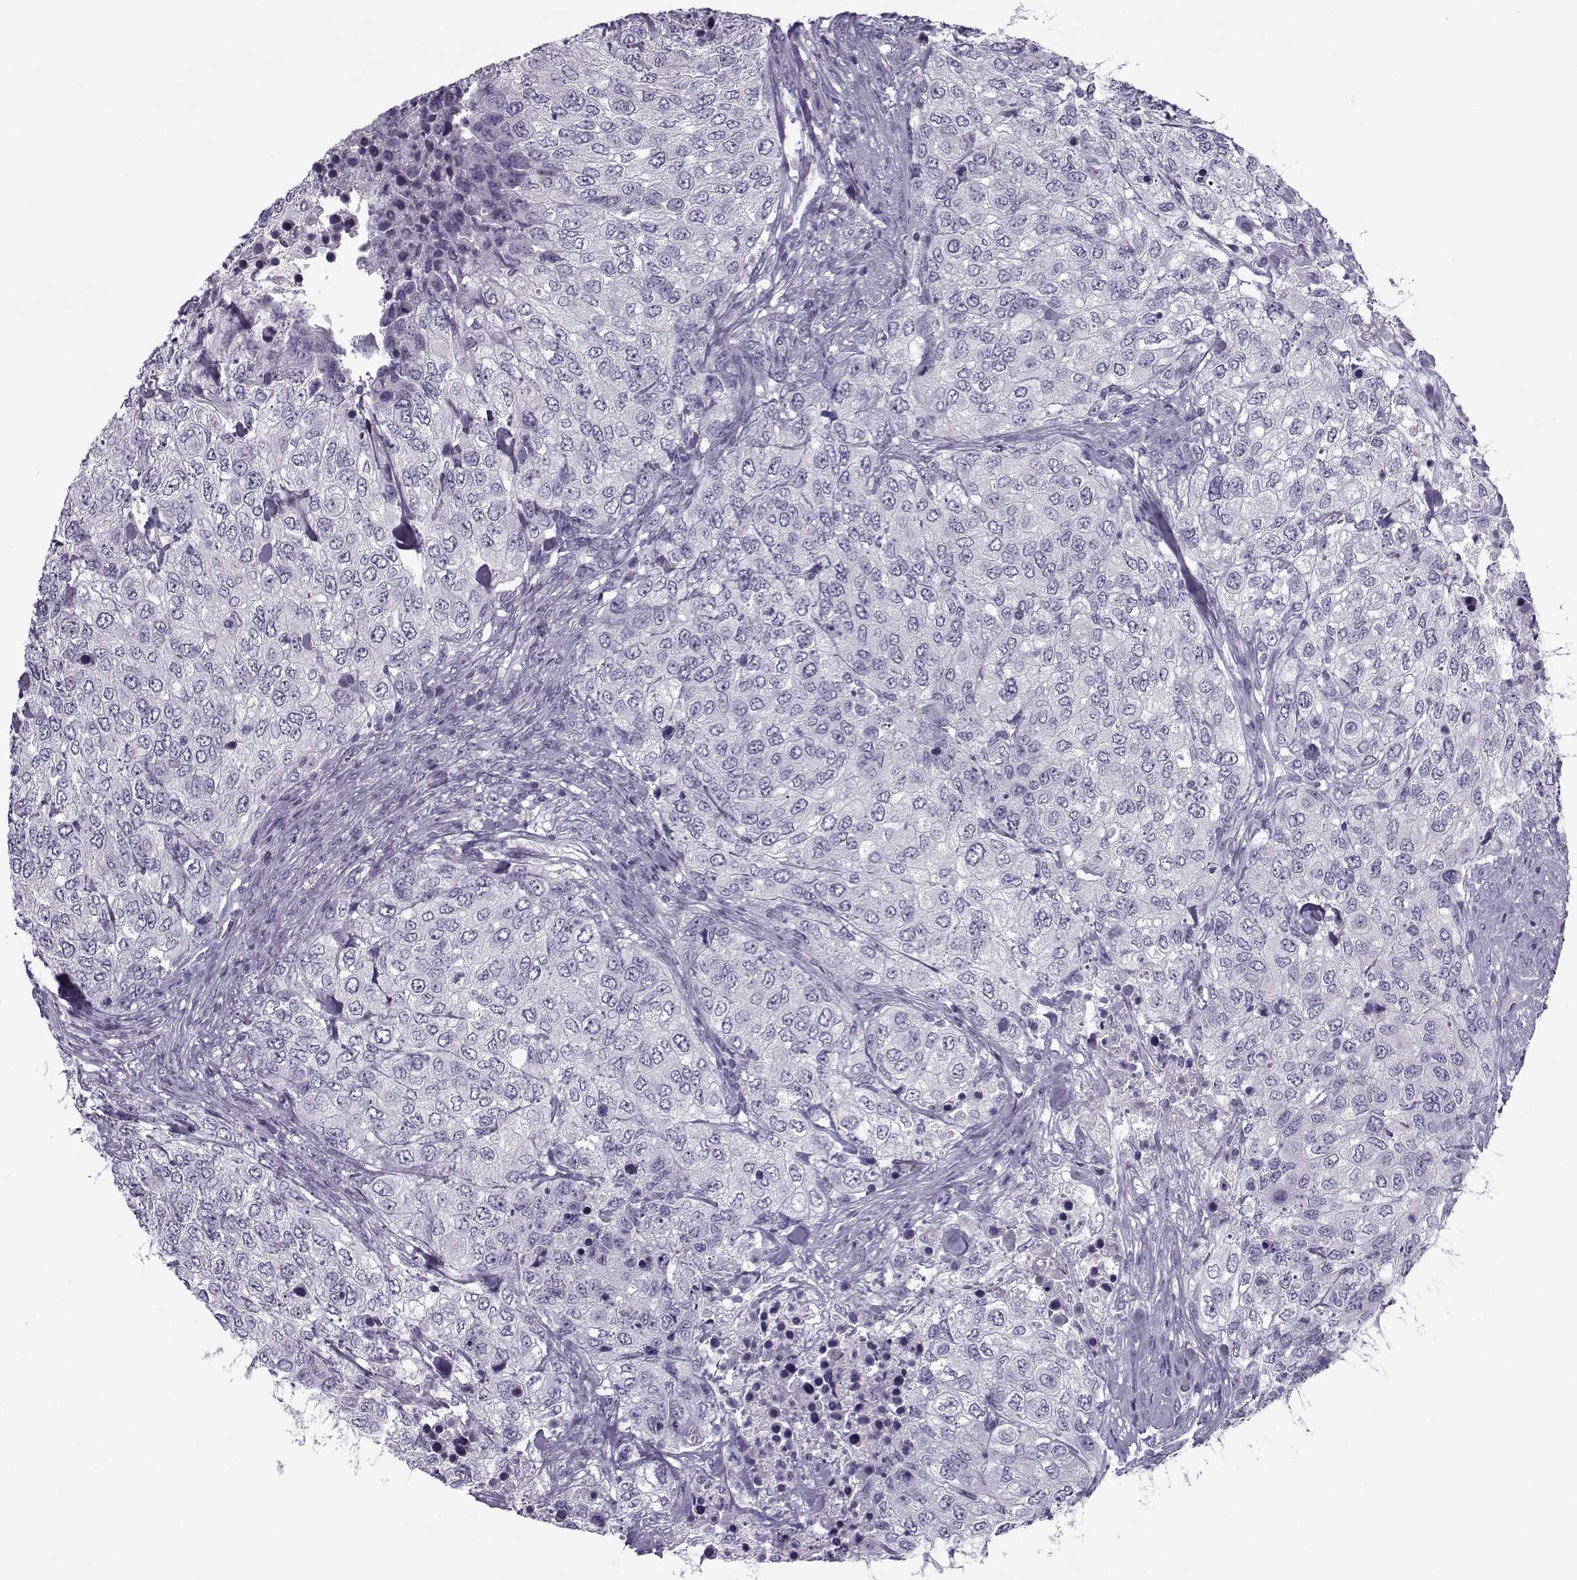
{"staining": {"intensity": "negative", "quantity": "none", "location": "none"}, "tissue": "urothelial cancer", "cell_type": "Tumor cells", "image_type": "cancer", "snomed": [{"axis": "morphology", "description": "Urothelial carcinoma, High grade"}, {"axis": "topography", "description": "Urinary bladder"}], "caption": "Immunohistochemistry (IHC) histopathology image of human urothelial cancer stained for a protein (brown), which shows no expression in tumor cells. Brightfield microscopy of immunohistochemistry stained with DAB (brown) and hematoxylin (blue), captured at high magnification.", "gene": "OIP5", "patient": {"sex": "female", "age": 78}}